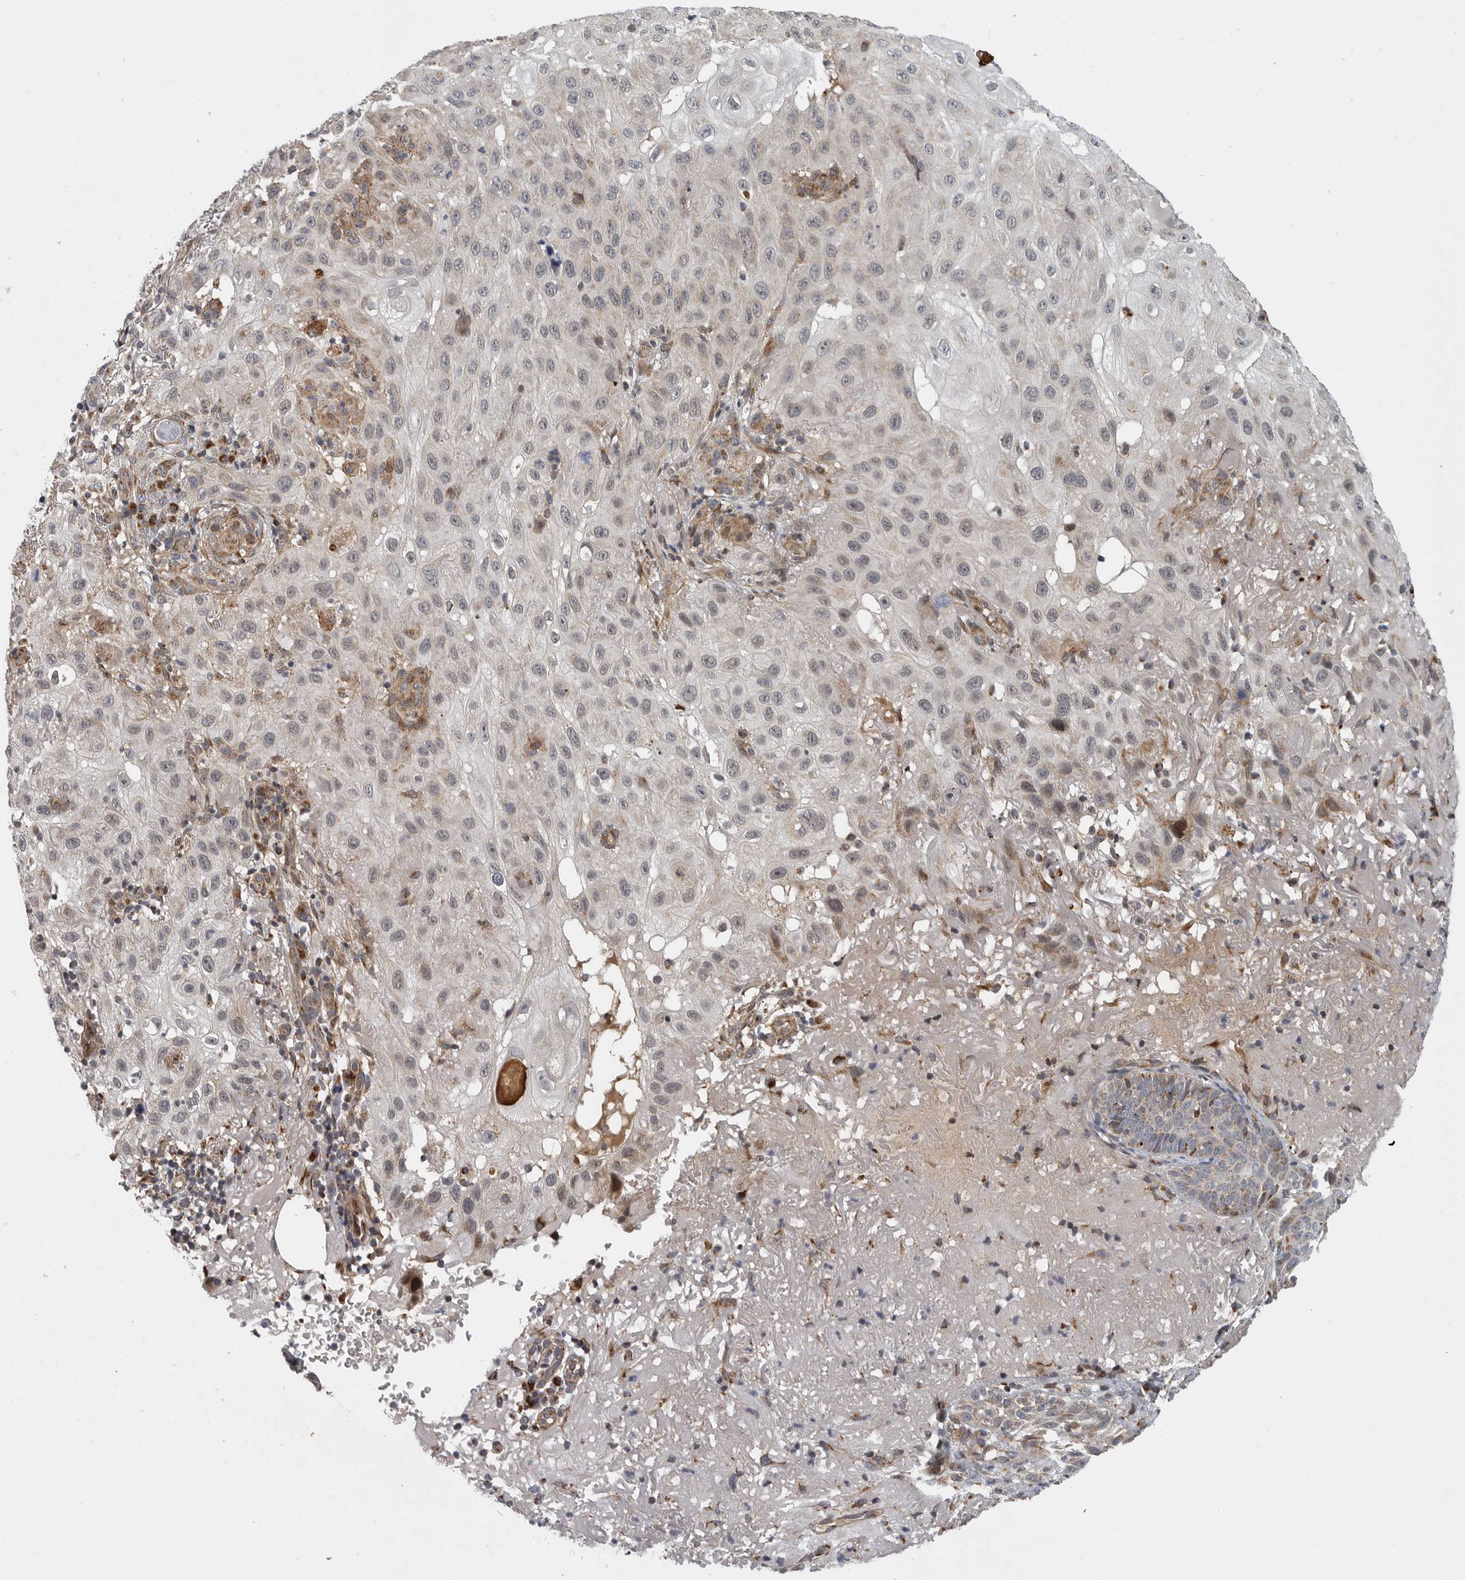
{"staining": {"intensity": "weak", "quantity": "<25%", "location": "cytoplasmic/membranous"}, "tissue": "skin cancer", "cell_type": "Tumor cells", "image_type": "cancer", "snomed": [{"axis": "morphology", "description": "Normal tissue, NOS"}, {"axis": "morphology", "description": "Squamous cell carcinoma, NOS"}, {"axis": "topography", "description": "Skin"}], "caption": "High magnification brightfield microscopy of skin squamous cell carcinoma stained with DAB (brown) and counterstained with hematoxylin (blue): tumor cells show no significant staining.", "gene": "TMPRSS11F", "patient": {"sex": "female", "age": 96}}